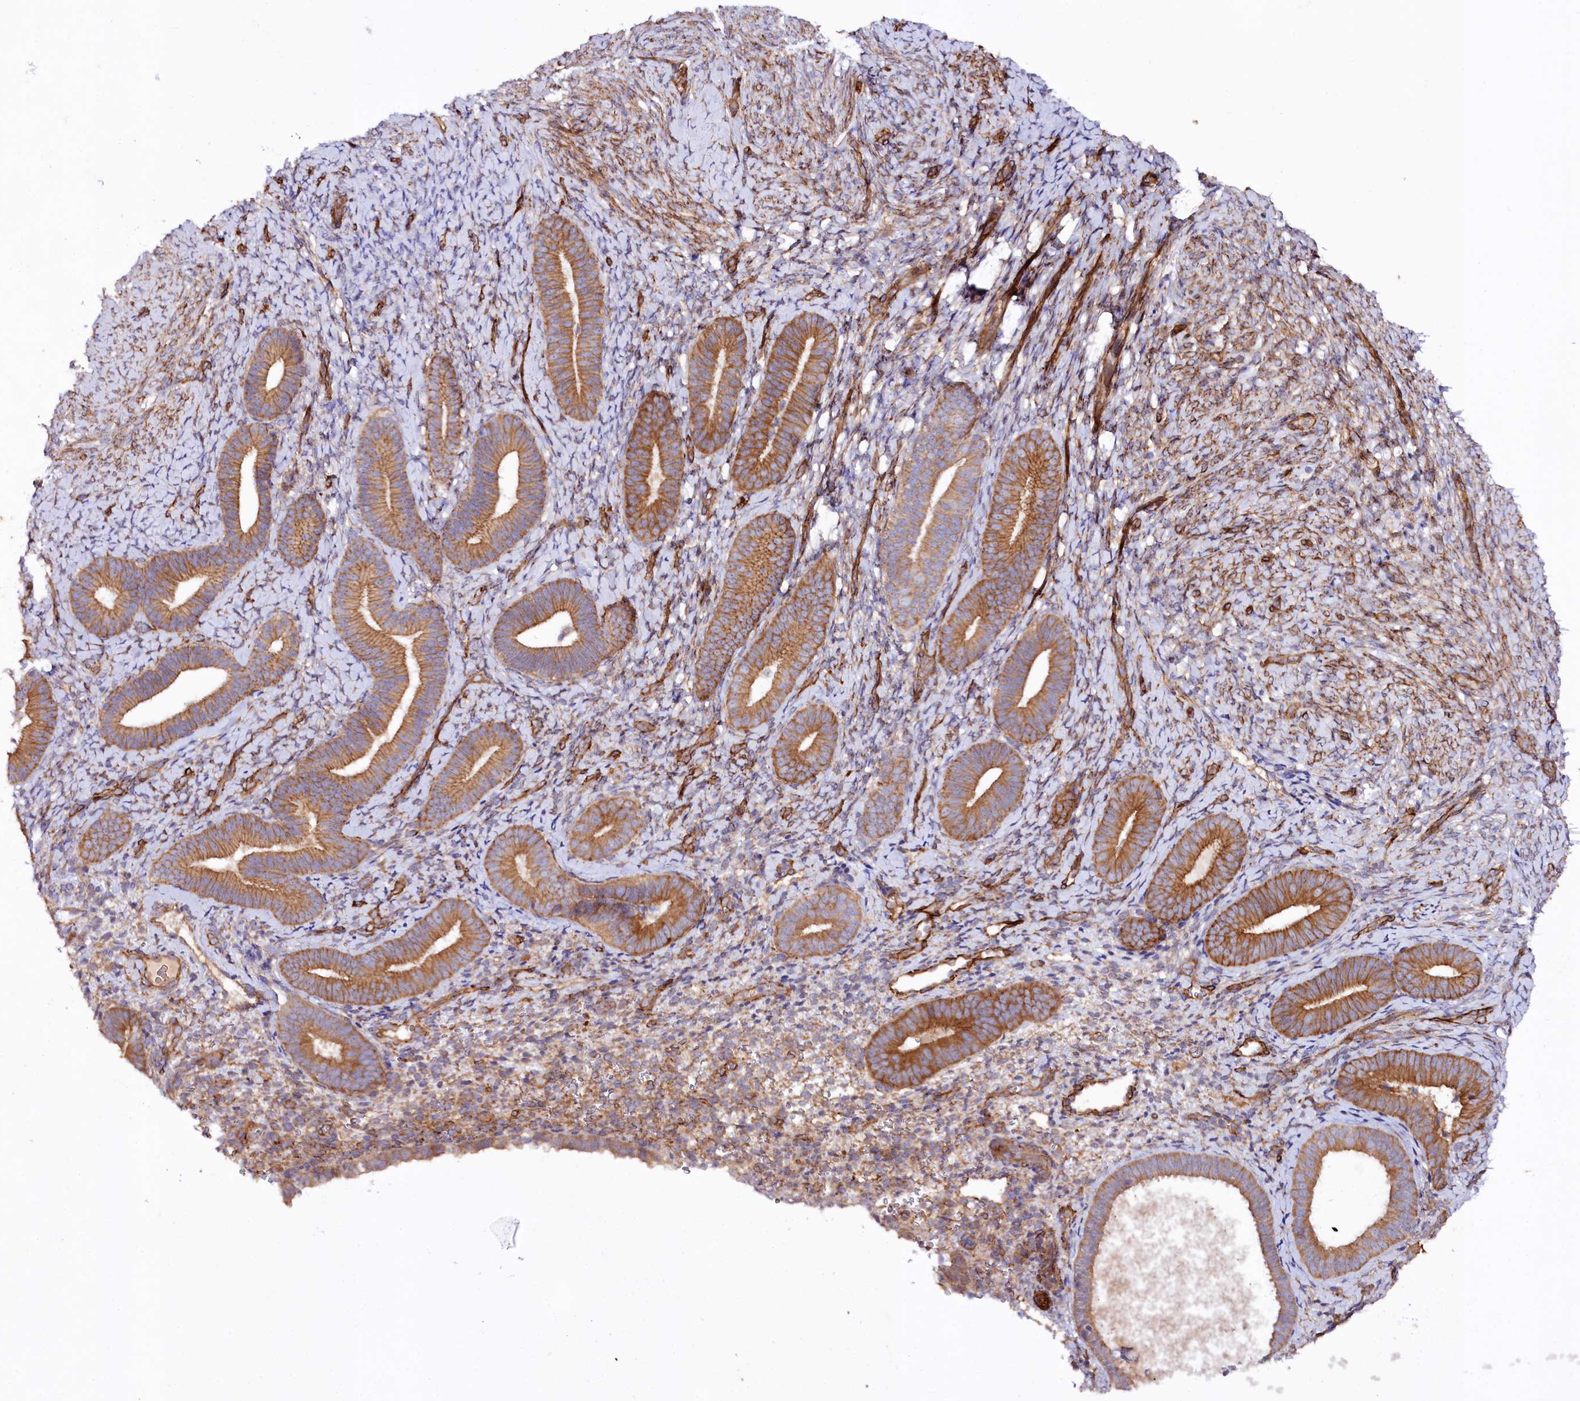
{"staining": {"intensity": "moderate", "quantity": "25%-75%", "location": "cytoplasmic/membranous"}, "tissue": "endometrium", "cell_type": "Cells in endometrial stroma", "image_type": "normal", "snomed": [{"axis": "morphology", "description": "Normal tissue, NOS"}, {"axis": "topography", "description": "Endometrium"}], "caption": "This photomicrograph shows immunohistochemistry staining of unremarkable human endometrium, with medium moderate cytoplasmic/membranous expression in about 25%-75% of cells in endometrial stroma.", "gene": "SPATS2", "patient": {"sex": "female", "age": 65}}